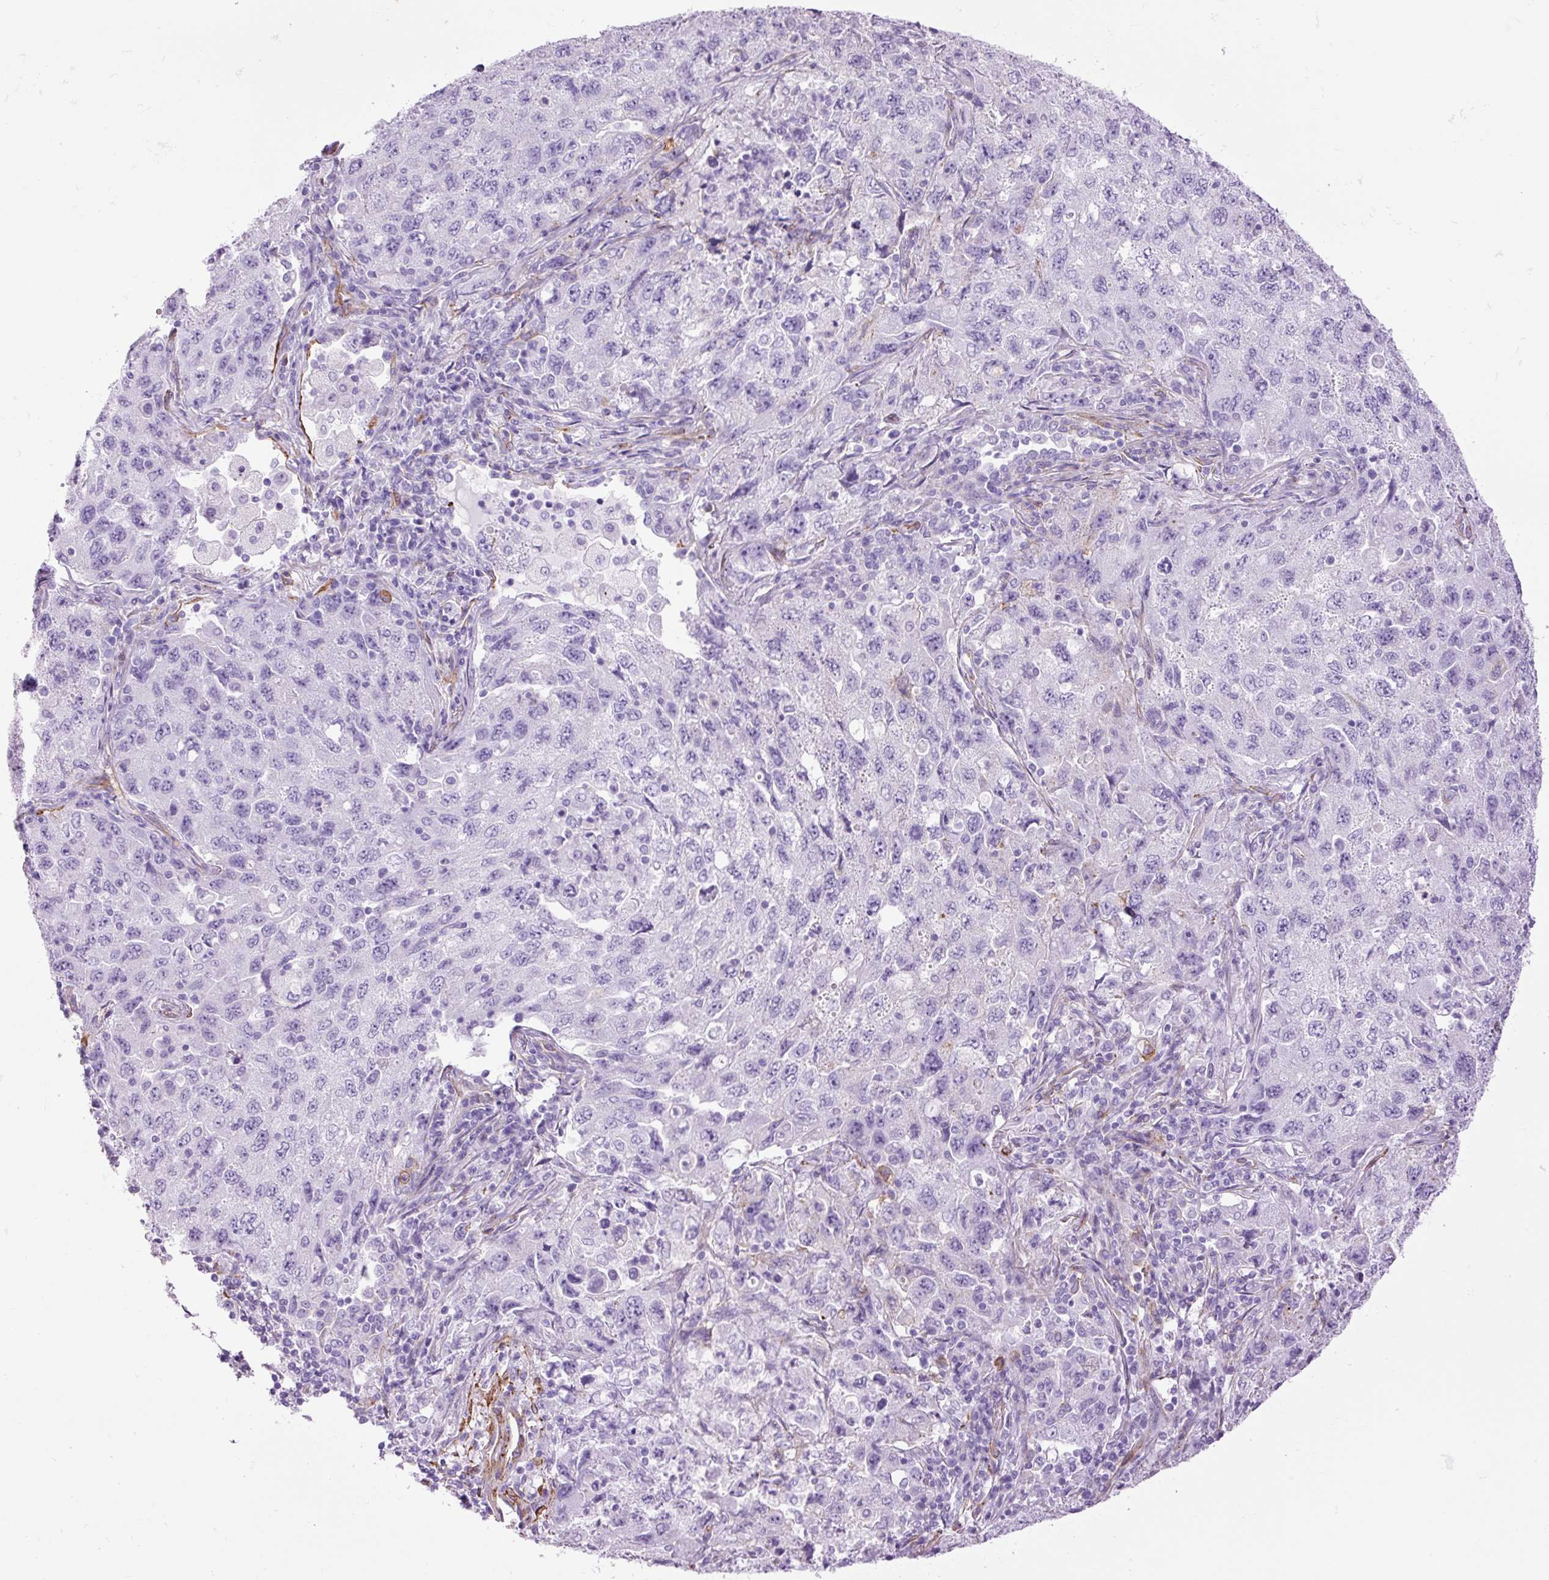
{"staining": {"intensity": "negative", "quantity": "none", "location": "none"}, "tissue": "lung cancer", "cell_type": "Tumor cells", "image_type": "cancer", "snomed": [{"axis": "morphology", "description": "Adenocarcinoma, NOS"}, {"axis": "topography", "description": "Lung"}], "caption": "Tumor cells show no significant protein expression in lung adenocarcinoma.", "gene": "CAV1", "patient": {"sex": "female", "age": 57}}